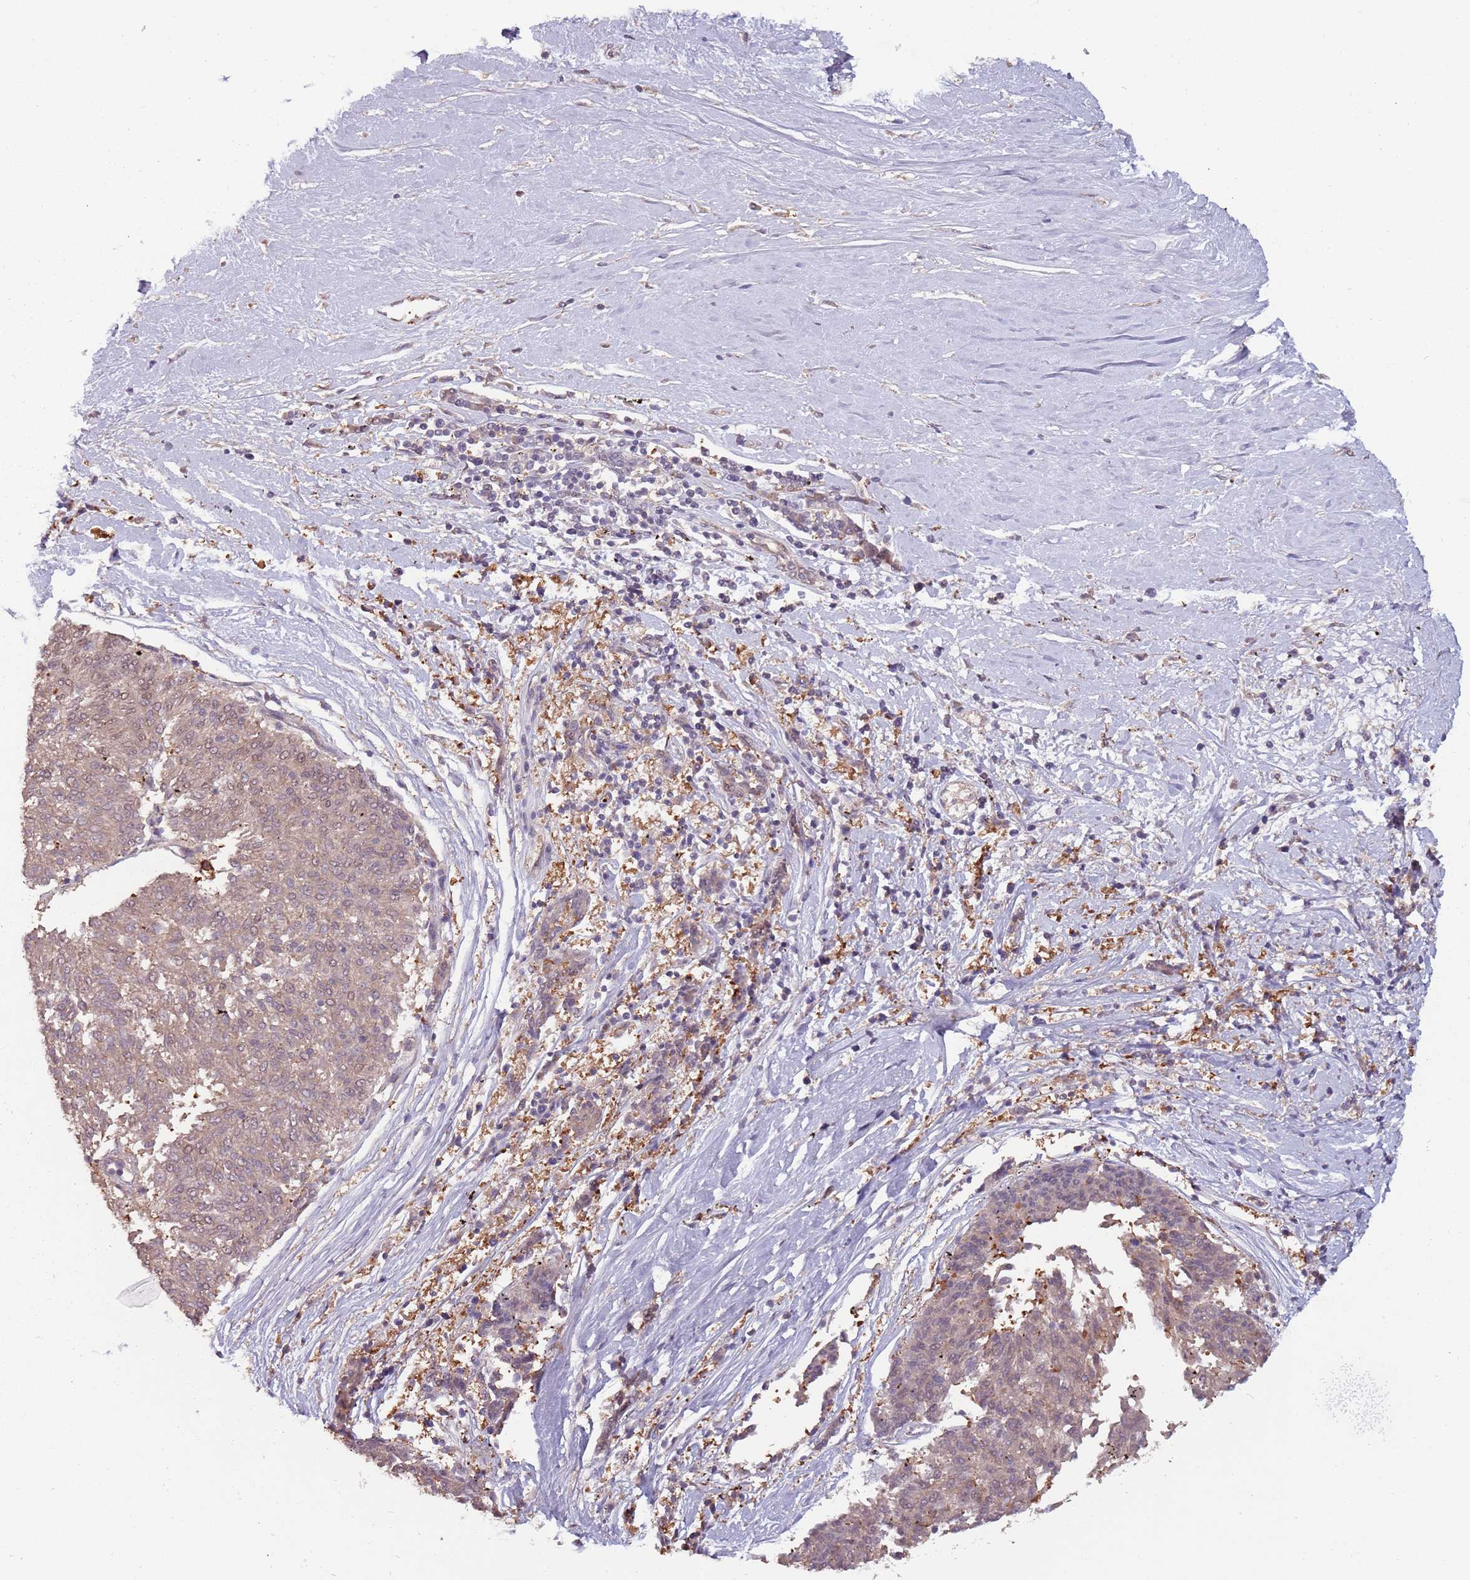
{"staining": {"intensity": "weak", "quantity": "<25%", "location": "cytoplasmic/membranous,nuclear"}, "tissue": "melanoma", "cell_type": "Tumor cells", "image_type": "cancer", "snomed": [{"axis": "morphology", "description": "Malignant melanoma, NOS"}, {"axis": "topography", "description": "Skin"}], "caption": "Immunohistochemistry photomicrograph of melanoma stained for a protein (brown), which exhibits no expression in tumor cells.", "gene": "ZBTB5", "patient": {"sex": "female", "age": 72}}